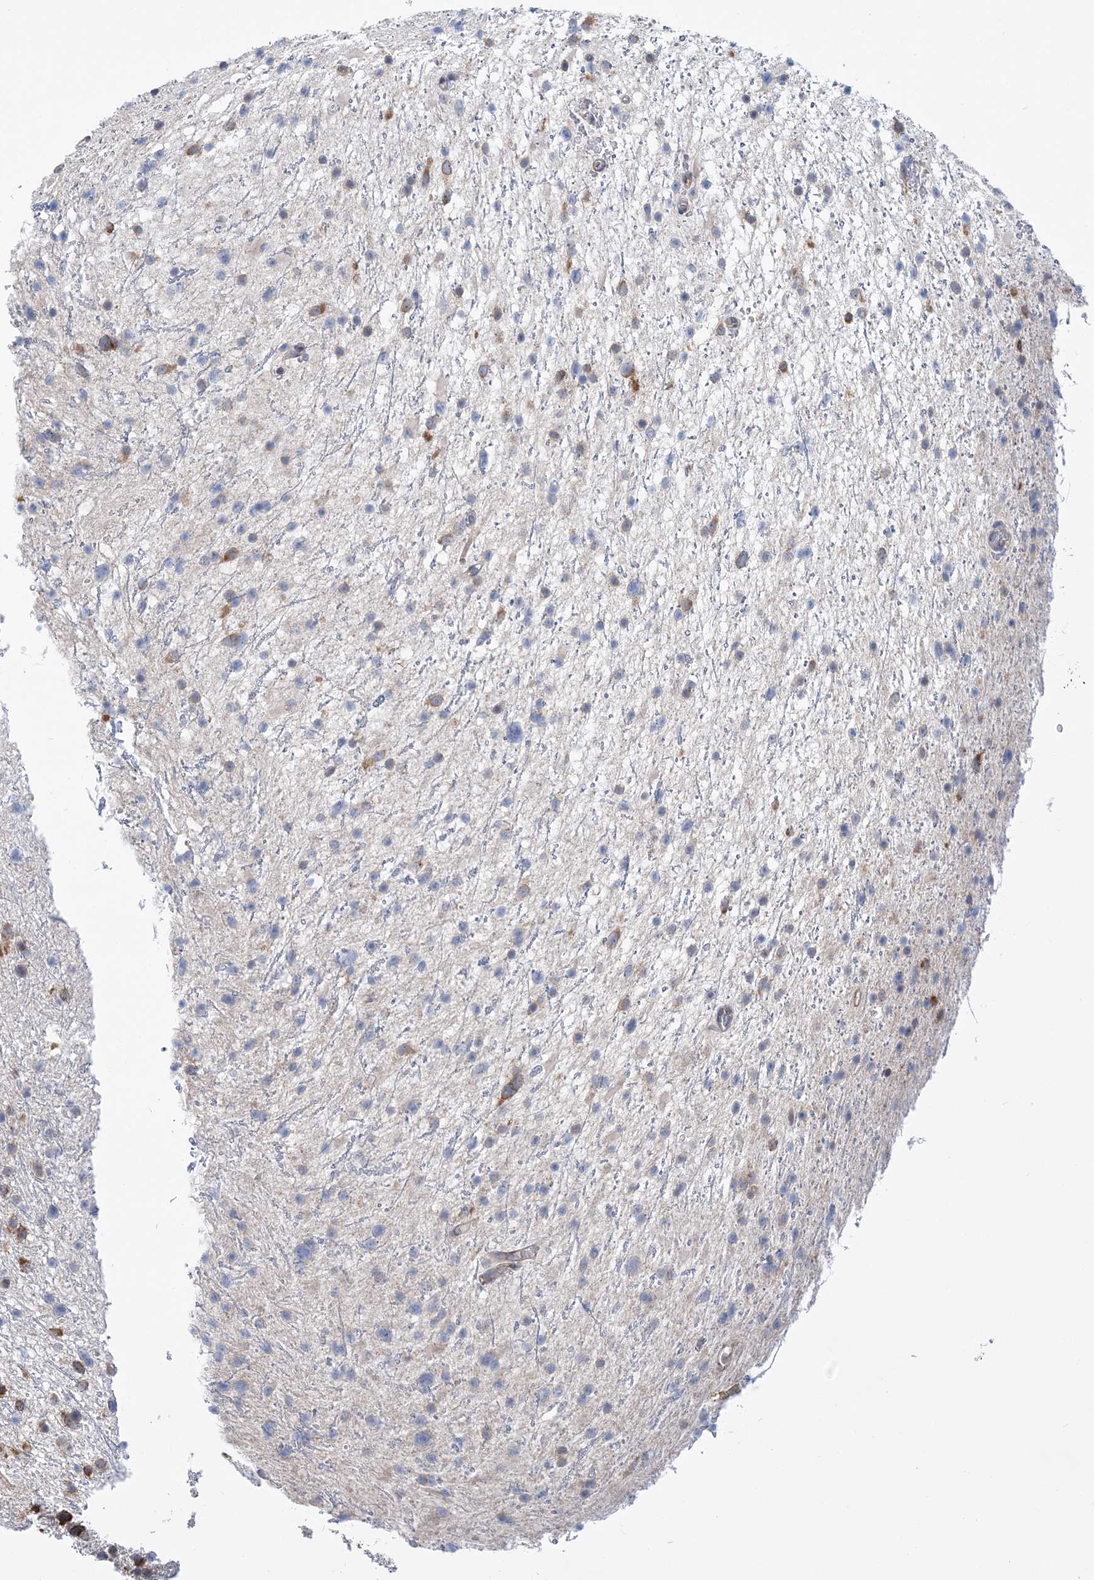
{"staining": {"intensity": "moderate", "quantity": "25%-75%", "location": "cytoplasmic/membranous"}, "tissue": "glioma", "cell_type": "Tumor cells", "image_type": "cancer", "snomed": [{"axis": "morphology", "description": "Glioma, malignant, Low grade"}, {"axis": "topography", "description": "Cerebral cortex"}], "caption": "A photomicrograph showing moderate cytoplasmic/membranous expression in approximately 25%-75% of tumor cells in malignant glioma (low-grade), as visualized by brown immunohistochemical staining.", "gene": "PHF1", "patient": {"sex": "female", "age": 39}}